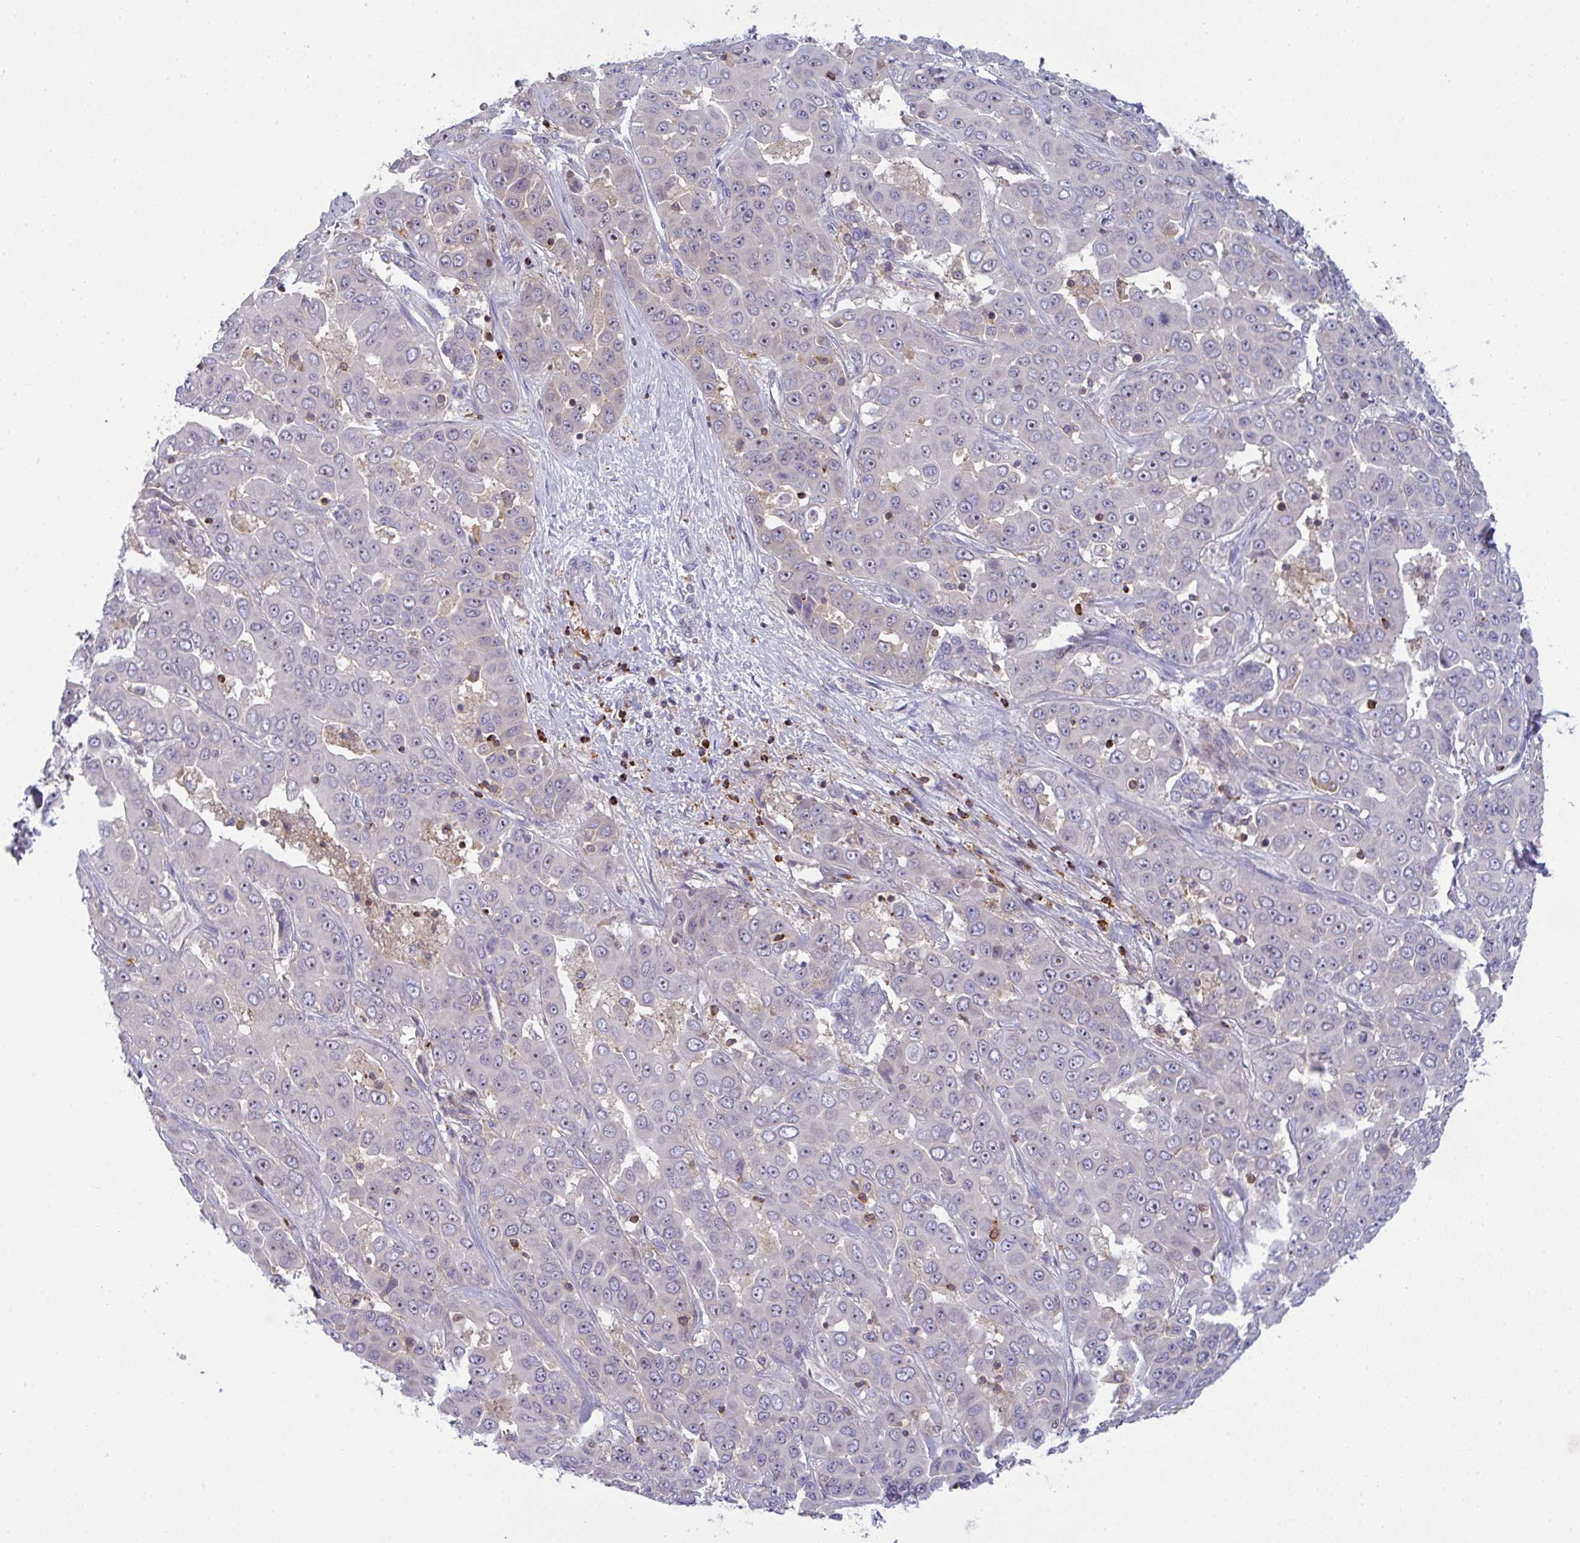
{"staining": {"intensity": "negative", "quantity": "none", "location": "none"}, "tissue": "liver cancer", "cell_type": "Tumor cells", "image_type": "cancer", "snomed": [{"axis": "morphology", "description": "Cholangiocarcinoma"}, {"axis": "topography", "description": "Liver"}], "caption": "The immunohistochemistry (IHC) image has no significant expression in tumor cells of liver cancer (cholangiocarcinoma) tissue.", "gene": "CD80", "patient": {"sex": "female", "age": 52}}